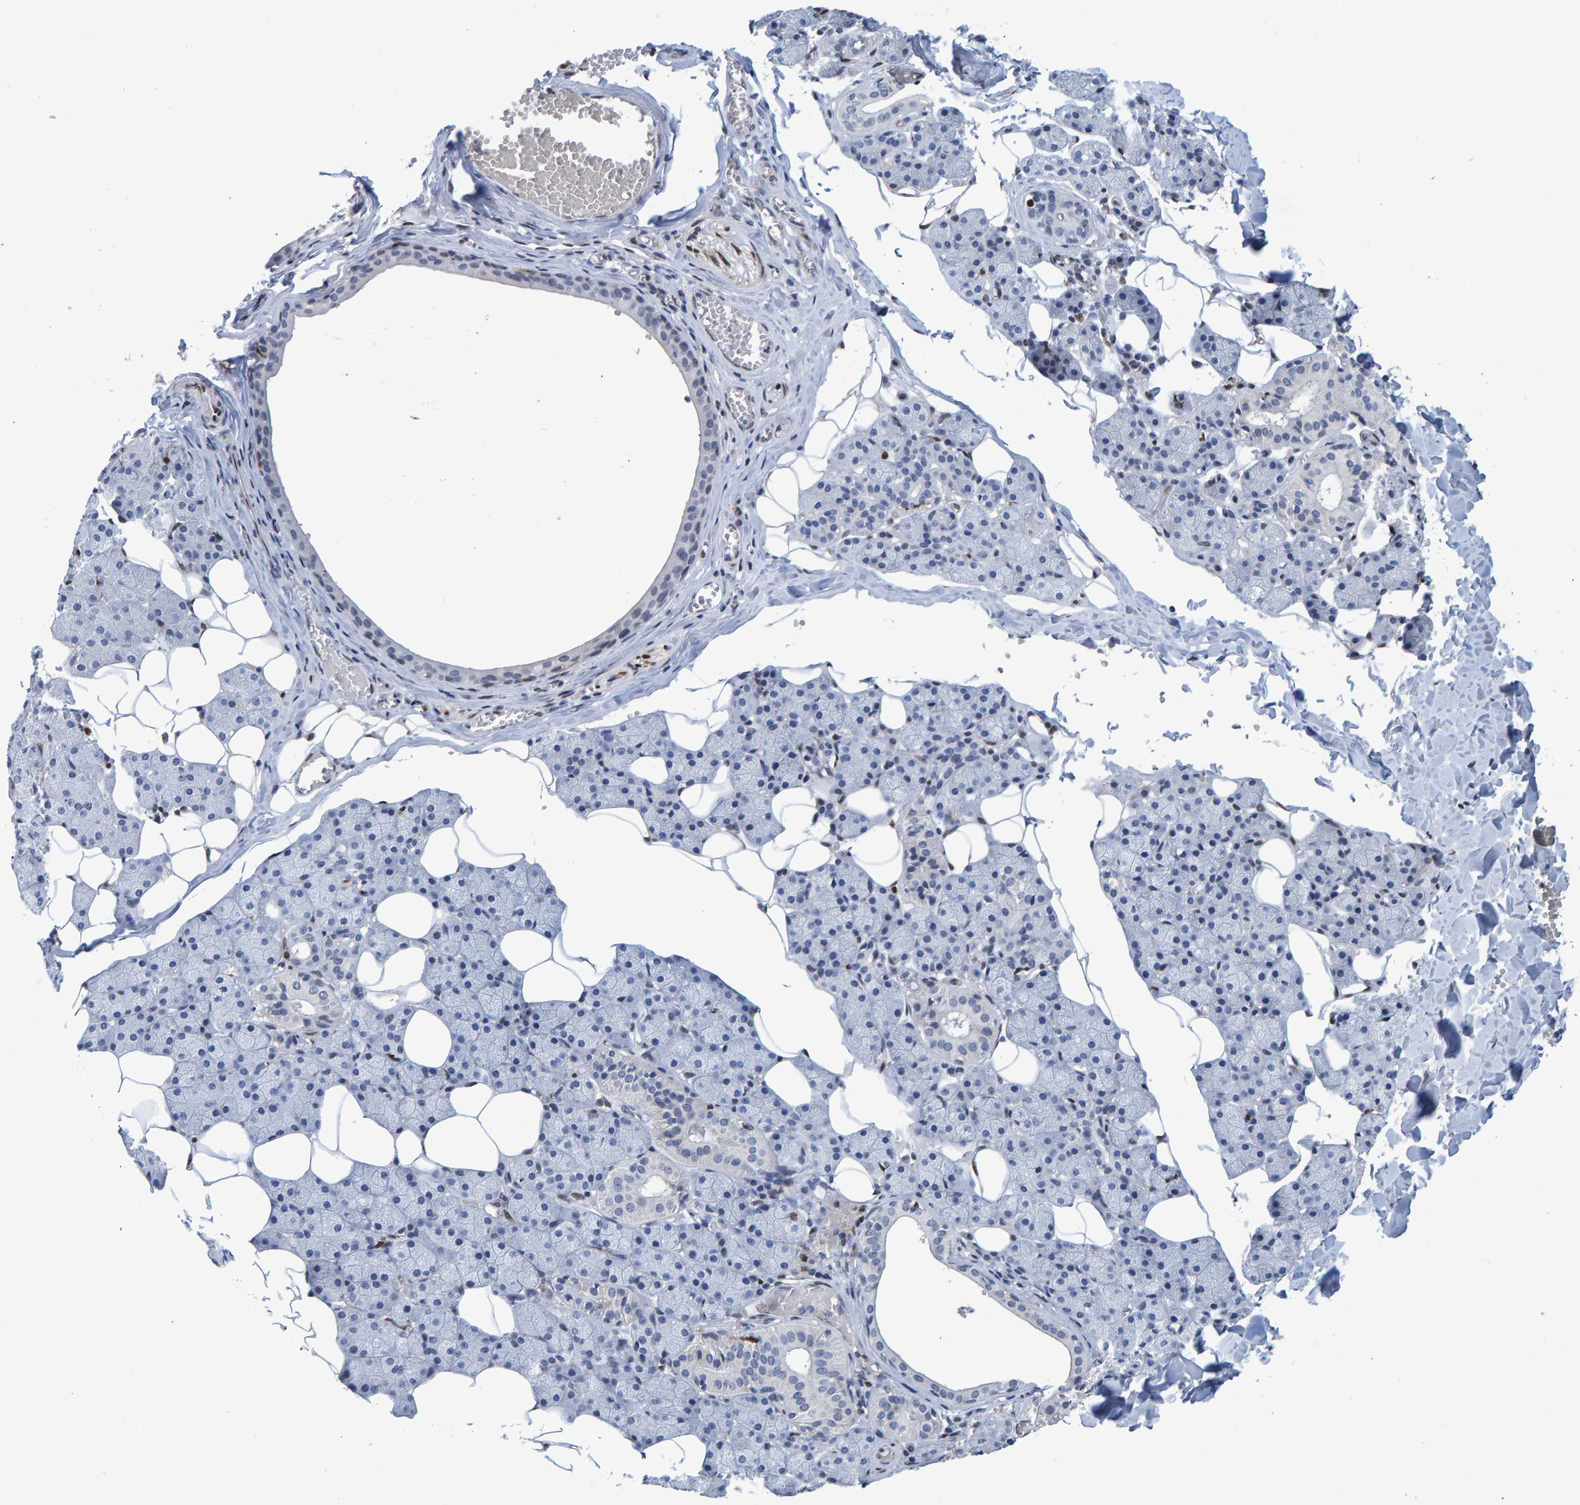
{"staining": {"intensity": "weak", "quantity": "<25%", "location": "cytoplasmic/membranous"}, "tissue": "salivary gland", "cell_type": "Glandular cells", "image_type": "normal", "snomed": [{"axis": "morphology", "description": "Normal tissue, NOS"}, {"axis": "topography", "description": "Salivary gland"}], "caption": "High magnification brightfield microscopy of unremarkable salivary gland stained with DAB (brown) and counterstained with hematoxylin (blue): glandular cells show no significant expression. The staining is performed using DAB brown chromogen with nuclei counter-stained in using hematoxylin.", "gene": "QKI", "patient": {"sex": "female", "age": 33}}